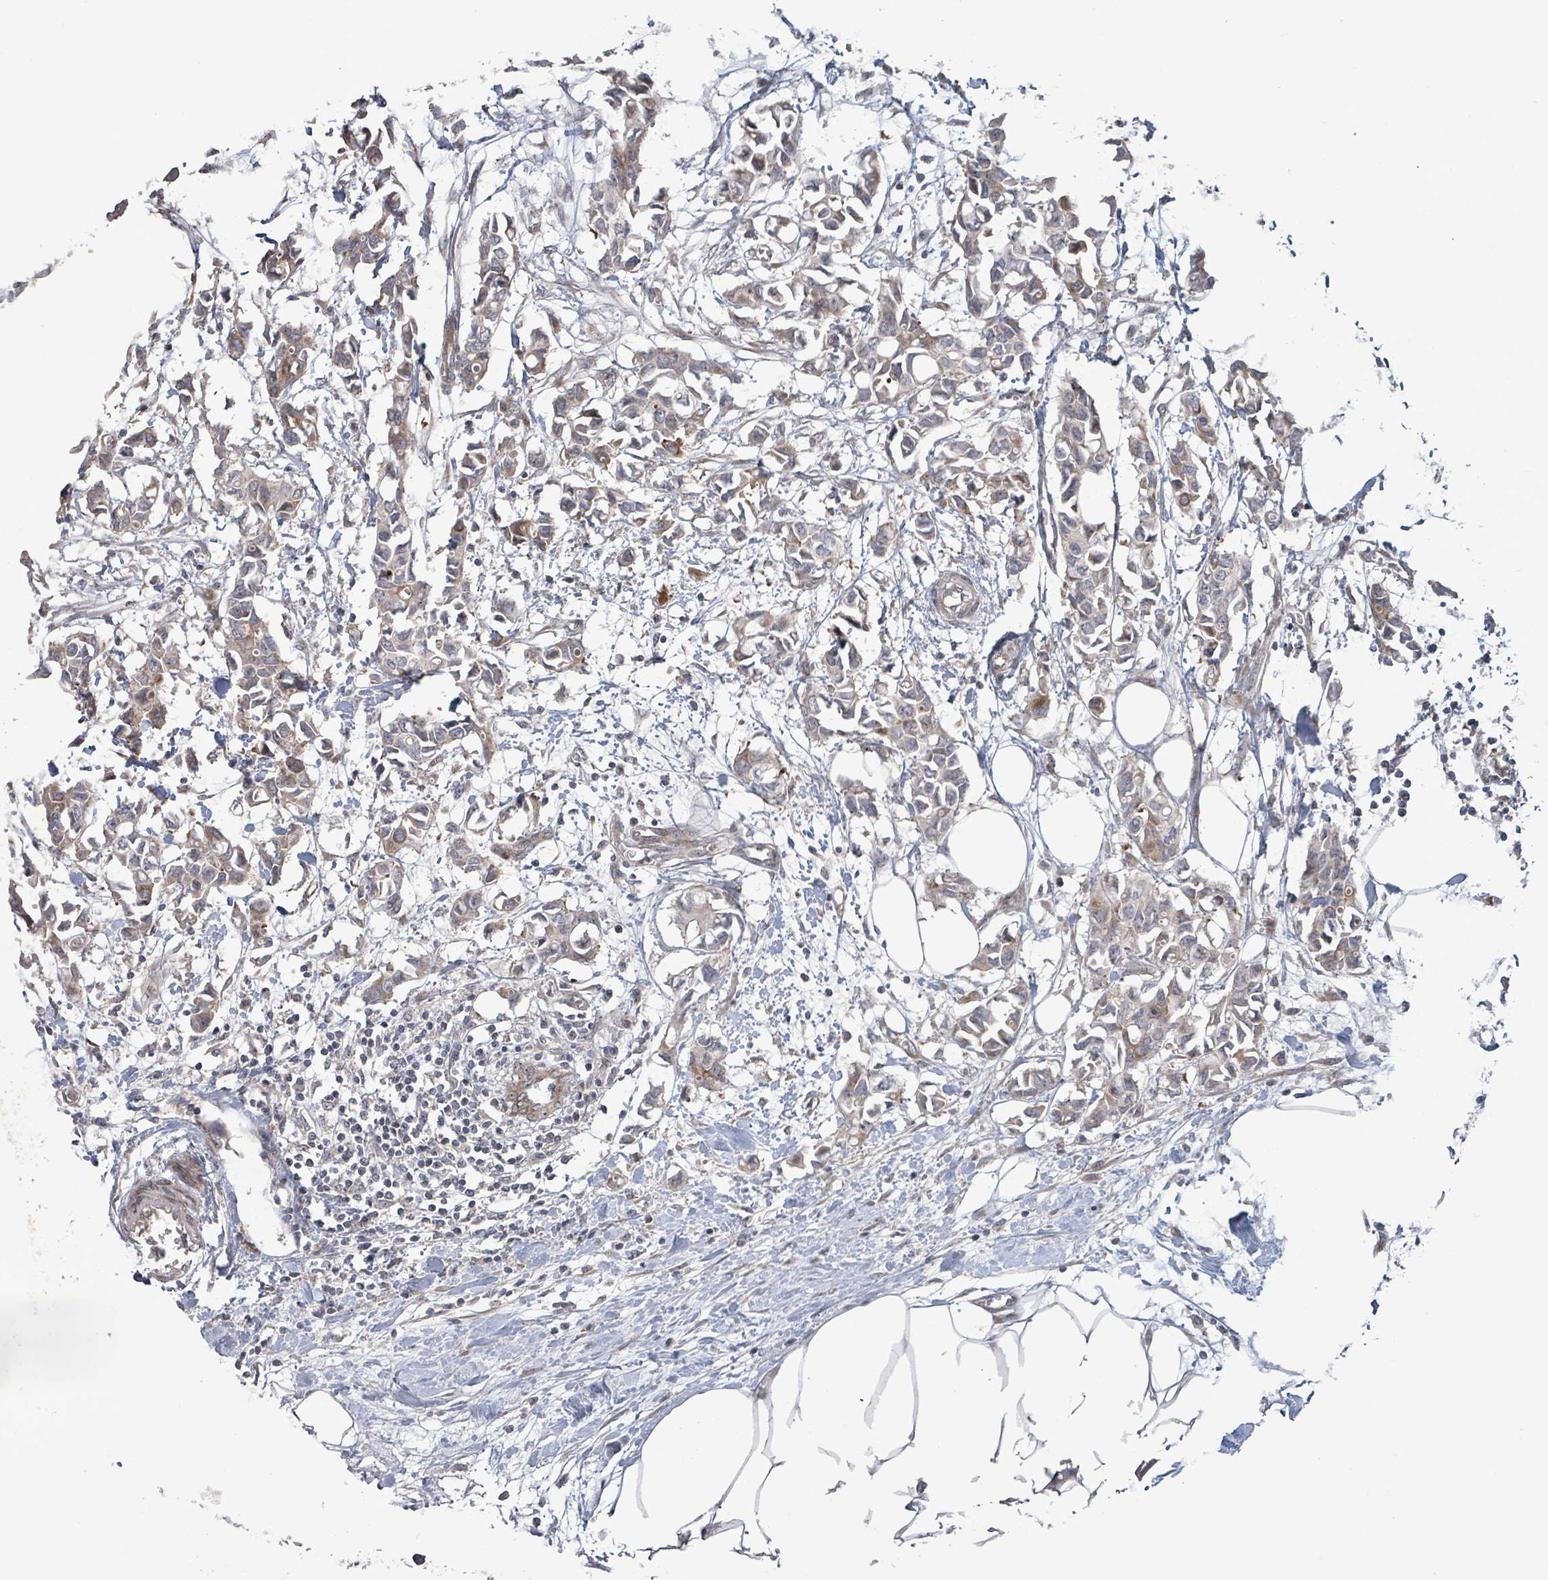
{"staining": {"intensity": "weak", "quantity": ">75%", "location": "cytoplasmic/membranous"}, "tissue": "breast cancer", "cell_type": "Tumor cells", "image_type": "cancer", "snomed": [{"axis": "morphology", "description": "Duct carcinoma"}, {"axis": "topography", "description": "Breast"}], "caption": "A micrograph showing weak cytoplasmic/membranous staining in approximately >75% of tumor cells in breast cancer (intraductal carcinoma), as visualized by brown immunohistochemical staining.", "gene": "LILRA4", "patient": {"sex": "female", "age": 41}}